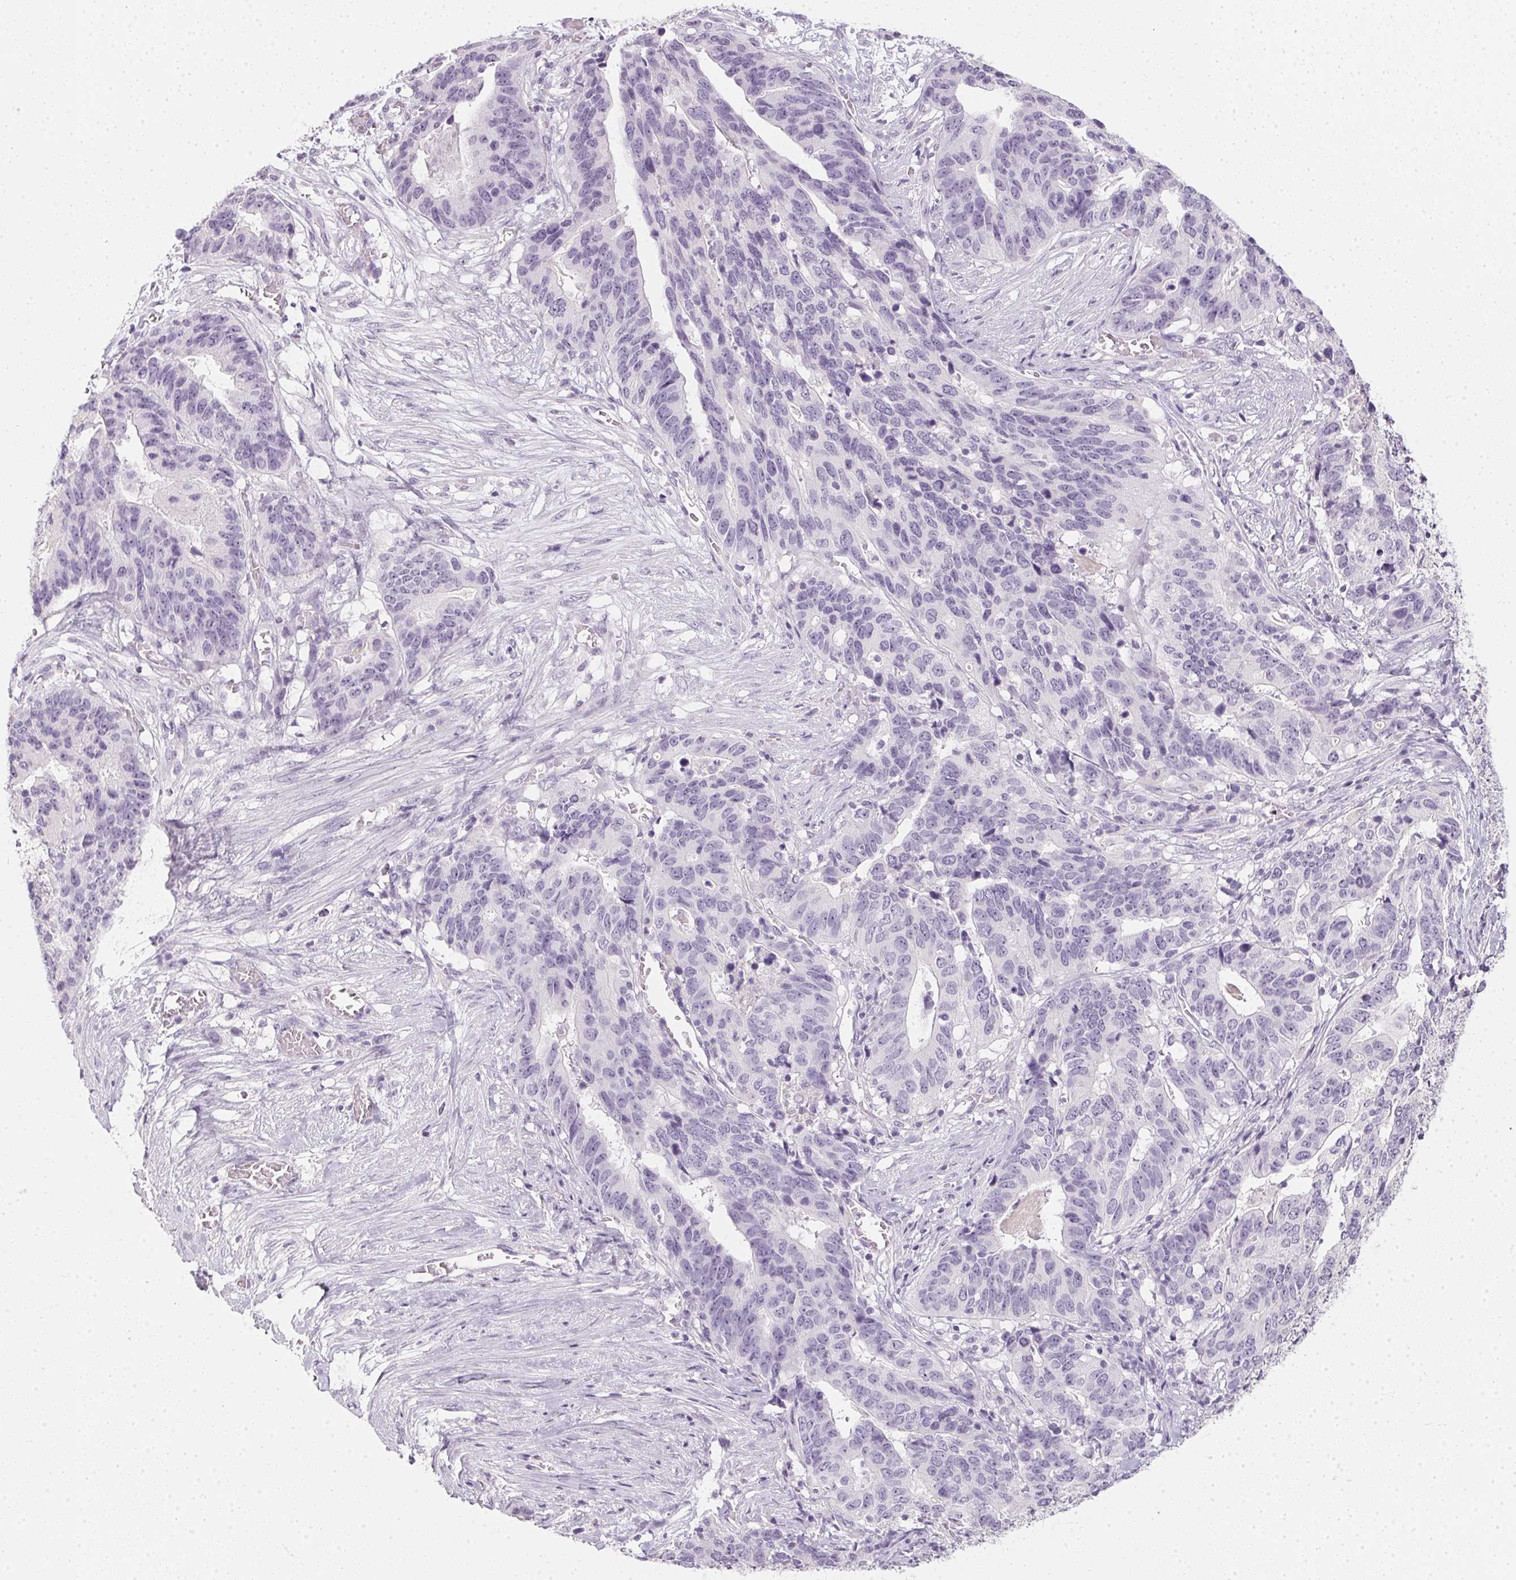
{"staining": {"intensity": "negative", "quantity": "none", "location": "none"}, "tissue": "stomach cancer", "cell_type": "Tumor cells", "image_type": "cancer", "snomed": [{"axis": "morphology", "description": "Adenocarcinoma, NOS"}, {"axis": "topography", "description": "Stomach, upper"}], "caption": "Immunohistochemical staining of human stomach adenocarcinoma reveals no significant staining in tumor cells. The staining was performed using DAB (3,3'-diaminobenzidine) to visualize the protein expression in brown, while the nuclei were stained in blue with hematoxylin (Magnification: 20x).", "gene": "TMEM72", "patient": {"sex": "female", "age": 67}}